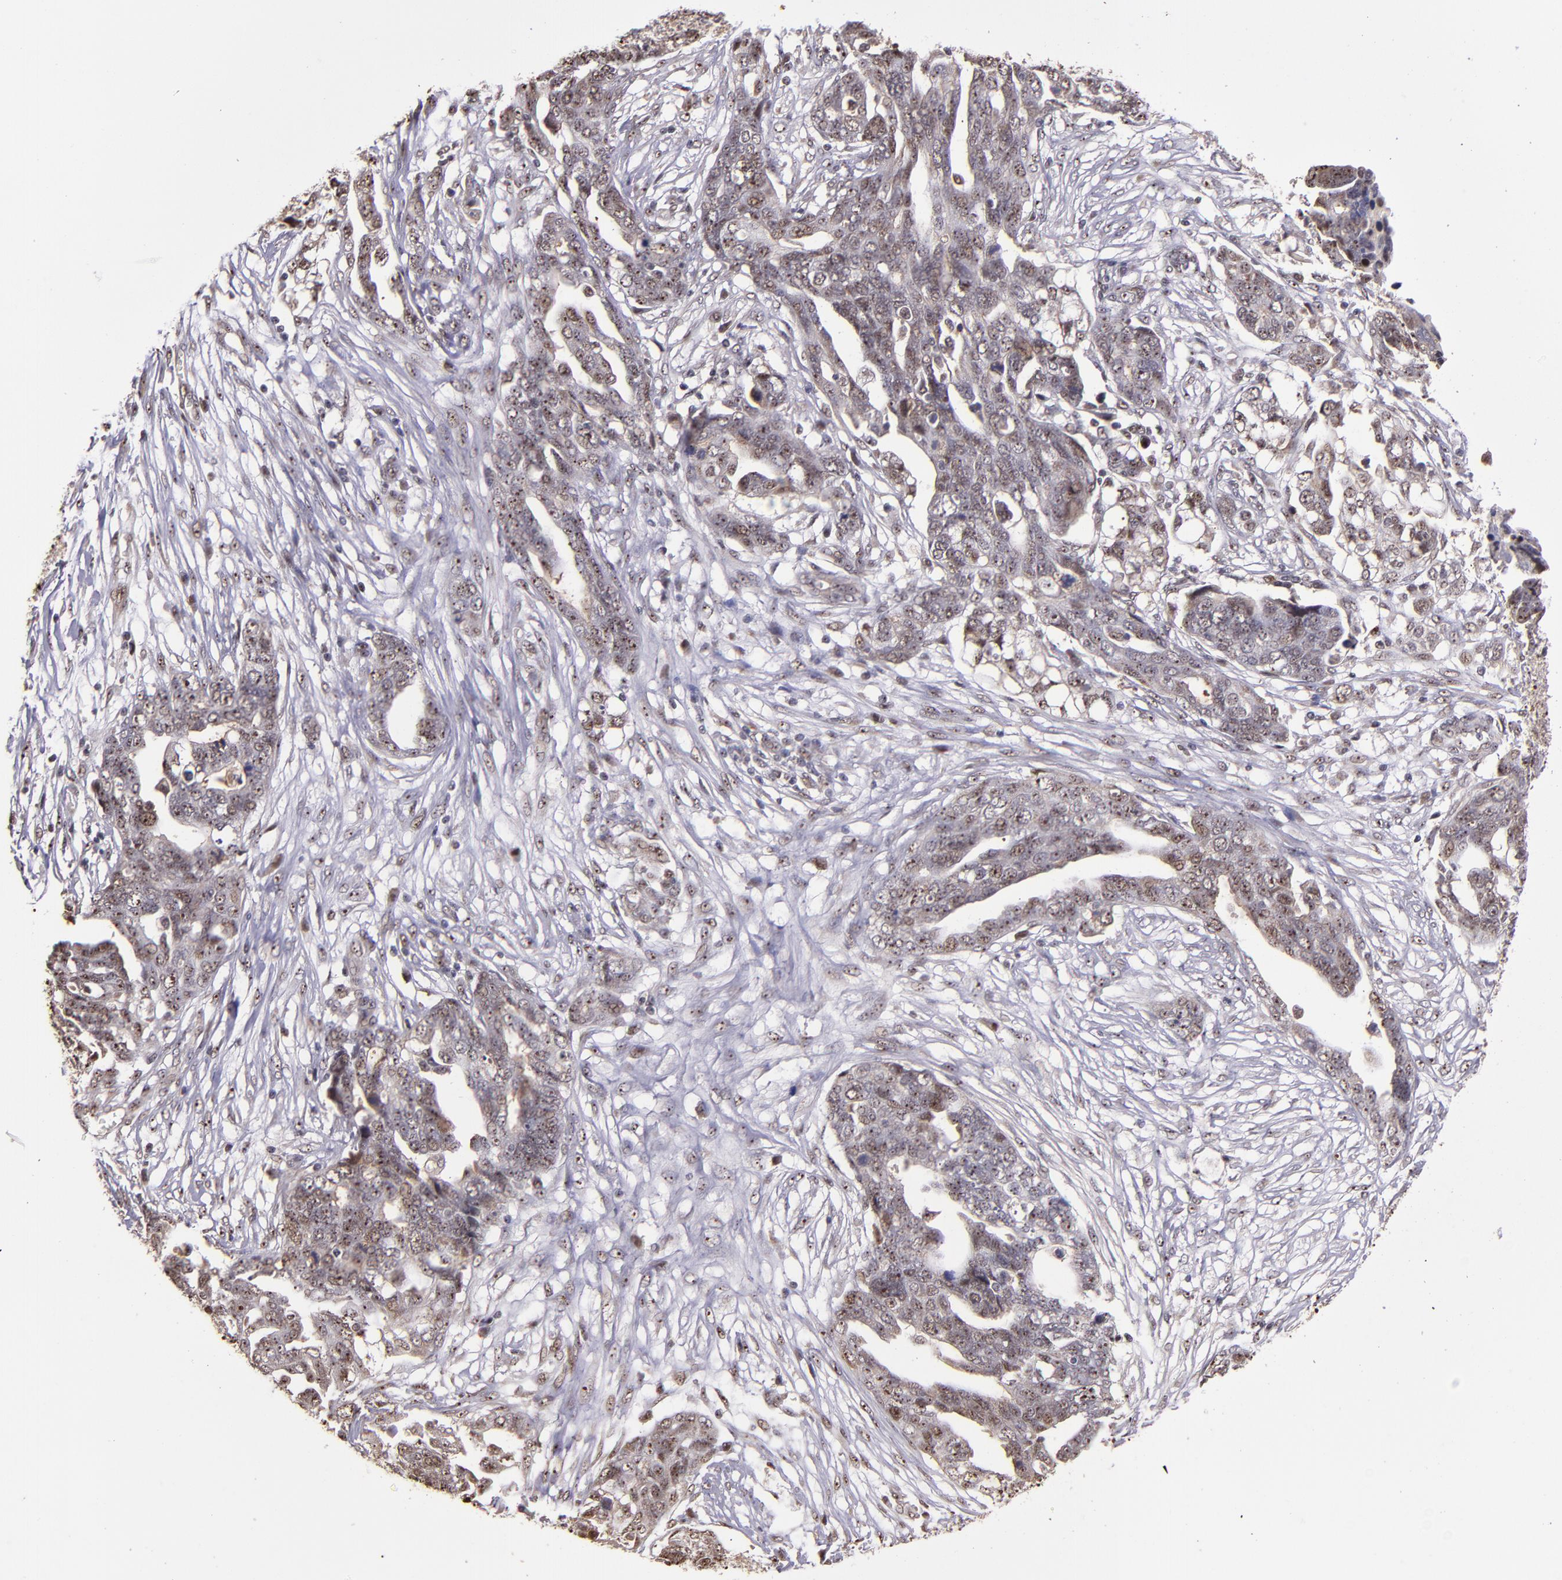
{"staining": {"intensity": "weak", "quantity": "25%-75%", "location": "cytoplasmic/membranous,nuclear"}, "tissue": "ovarian cancer", "cell_type": "Tumor cells", "image_type": "cancer", "snomed": [{"axis": "morphology", "description": "Normal tissue, NOS"}, {"axis": "morphology", "description": "Cystadenocarcinoma, serous, NOS"}, {"axis": "topography", "description": "Fallopian tube"}, {"axis": "topography", "description": "Ovary"}], "caption": "This is a histology image of immunohistochemistry staining of ovarian serous cystadenocarcinoma, which shows weak staining in the cytoplasmic/membranous and nuclear of tumor cells.", "gene": "CECR2", "patient": {"sex": "female", "age": 56}}